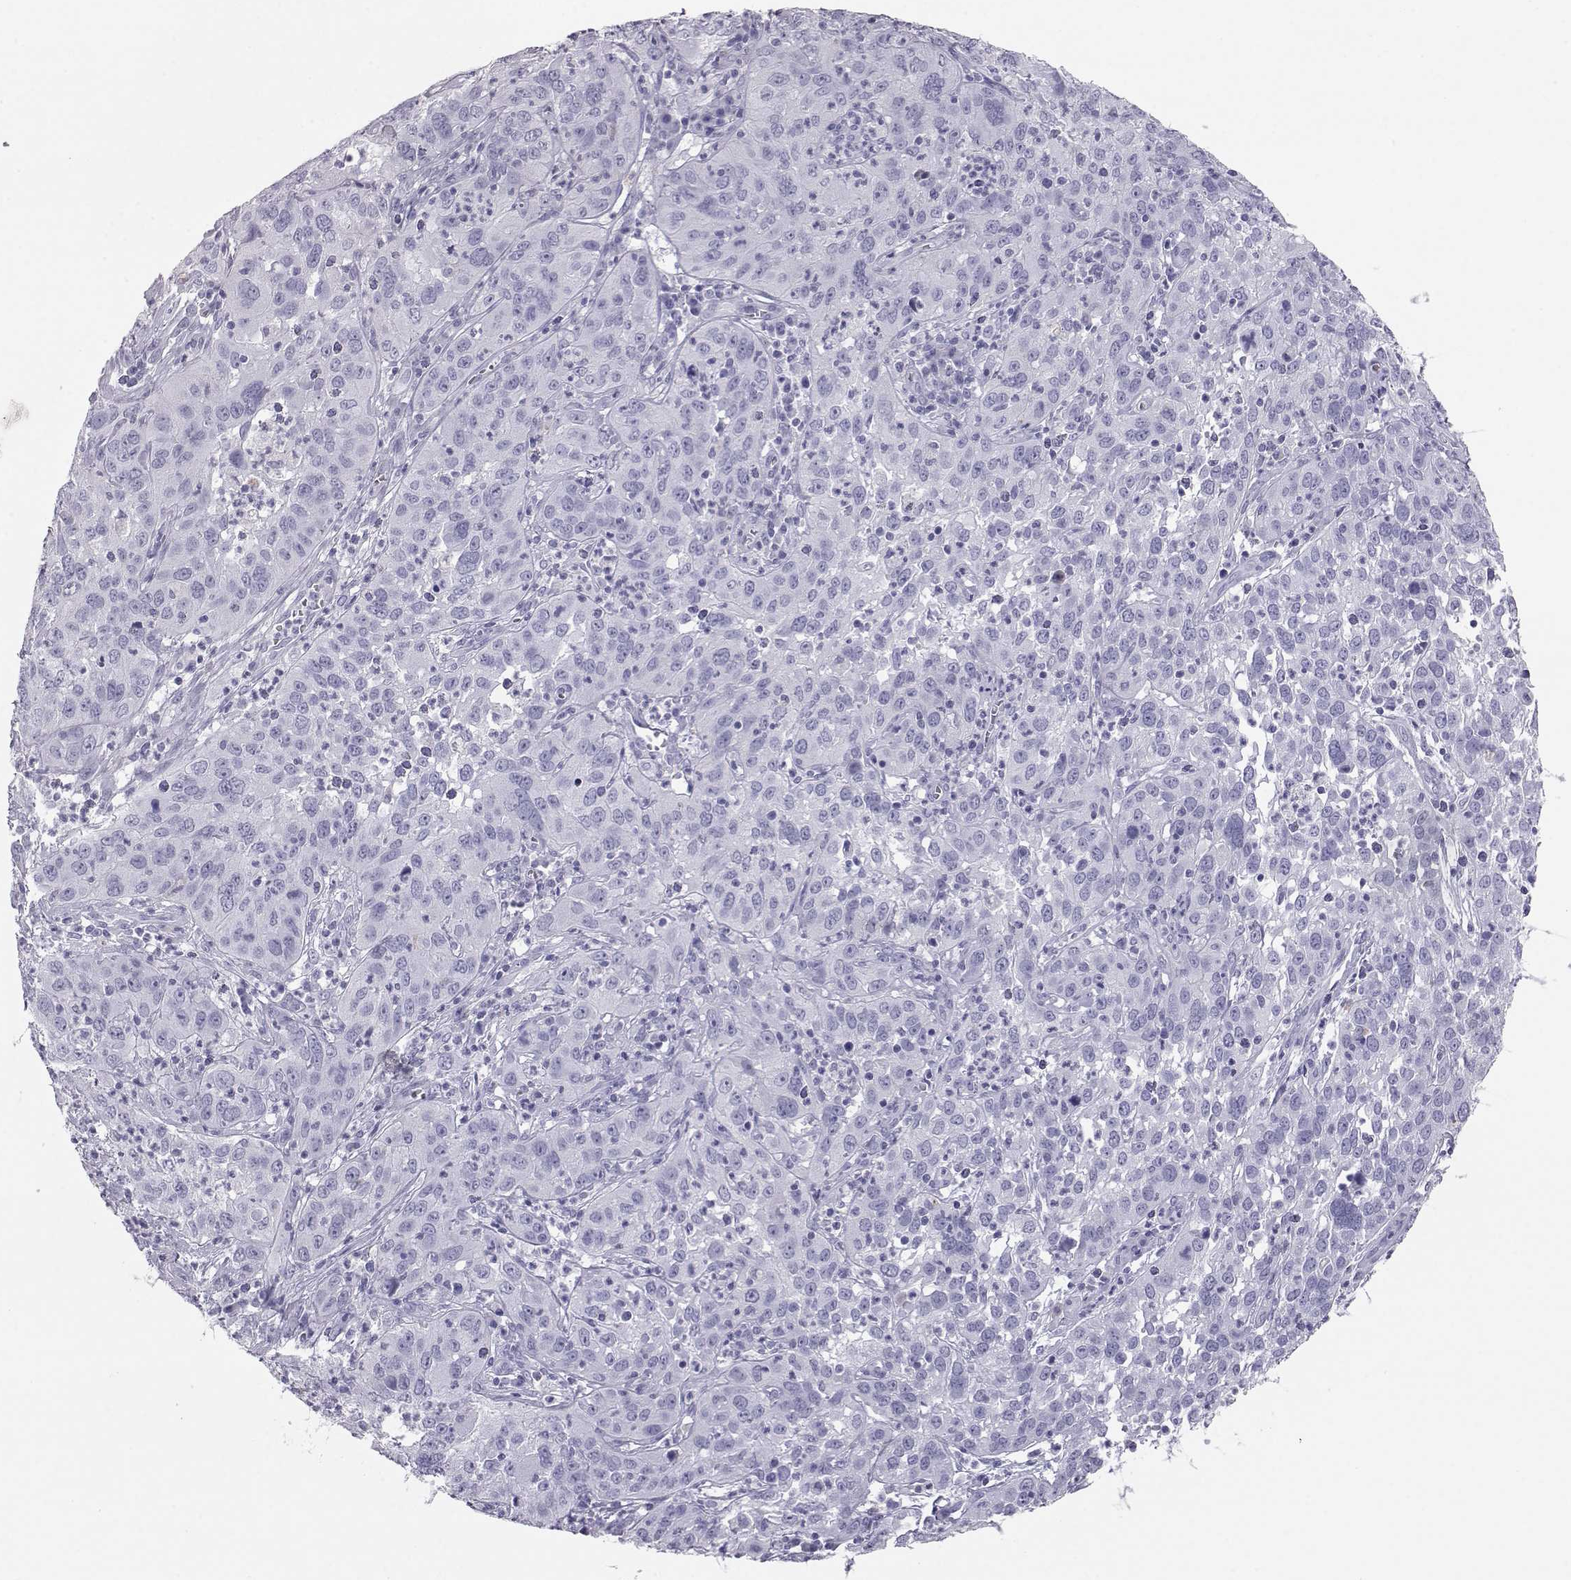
{"staining": {"intensity": "negative", "quantity": "none", "location": "none"}, "tissue": "cervical cancer", "cell_type": "Tumor cells", "image_type": "cancer", "snomed": [{"axis": "morphology", "description": "Squamous cell carcinoma, NOS"}, {"axis": "topography", "description": "Cervix"}], "caption": "Tumor cells show no significant protein positivity in cervical cancer (squamous cell carcinoma).", "gene": "ITLN2", "patient": {"sex": "female", "age": 32}}